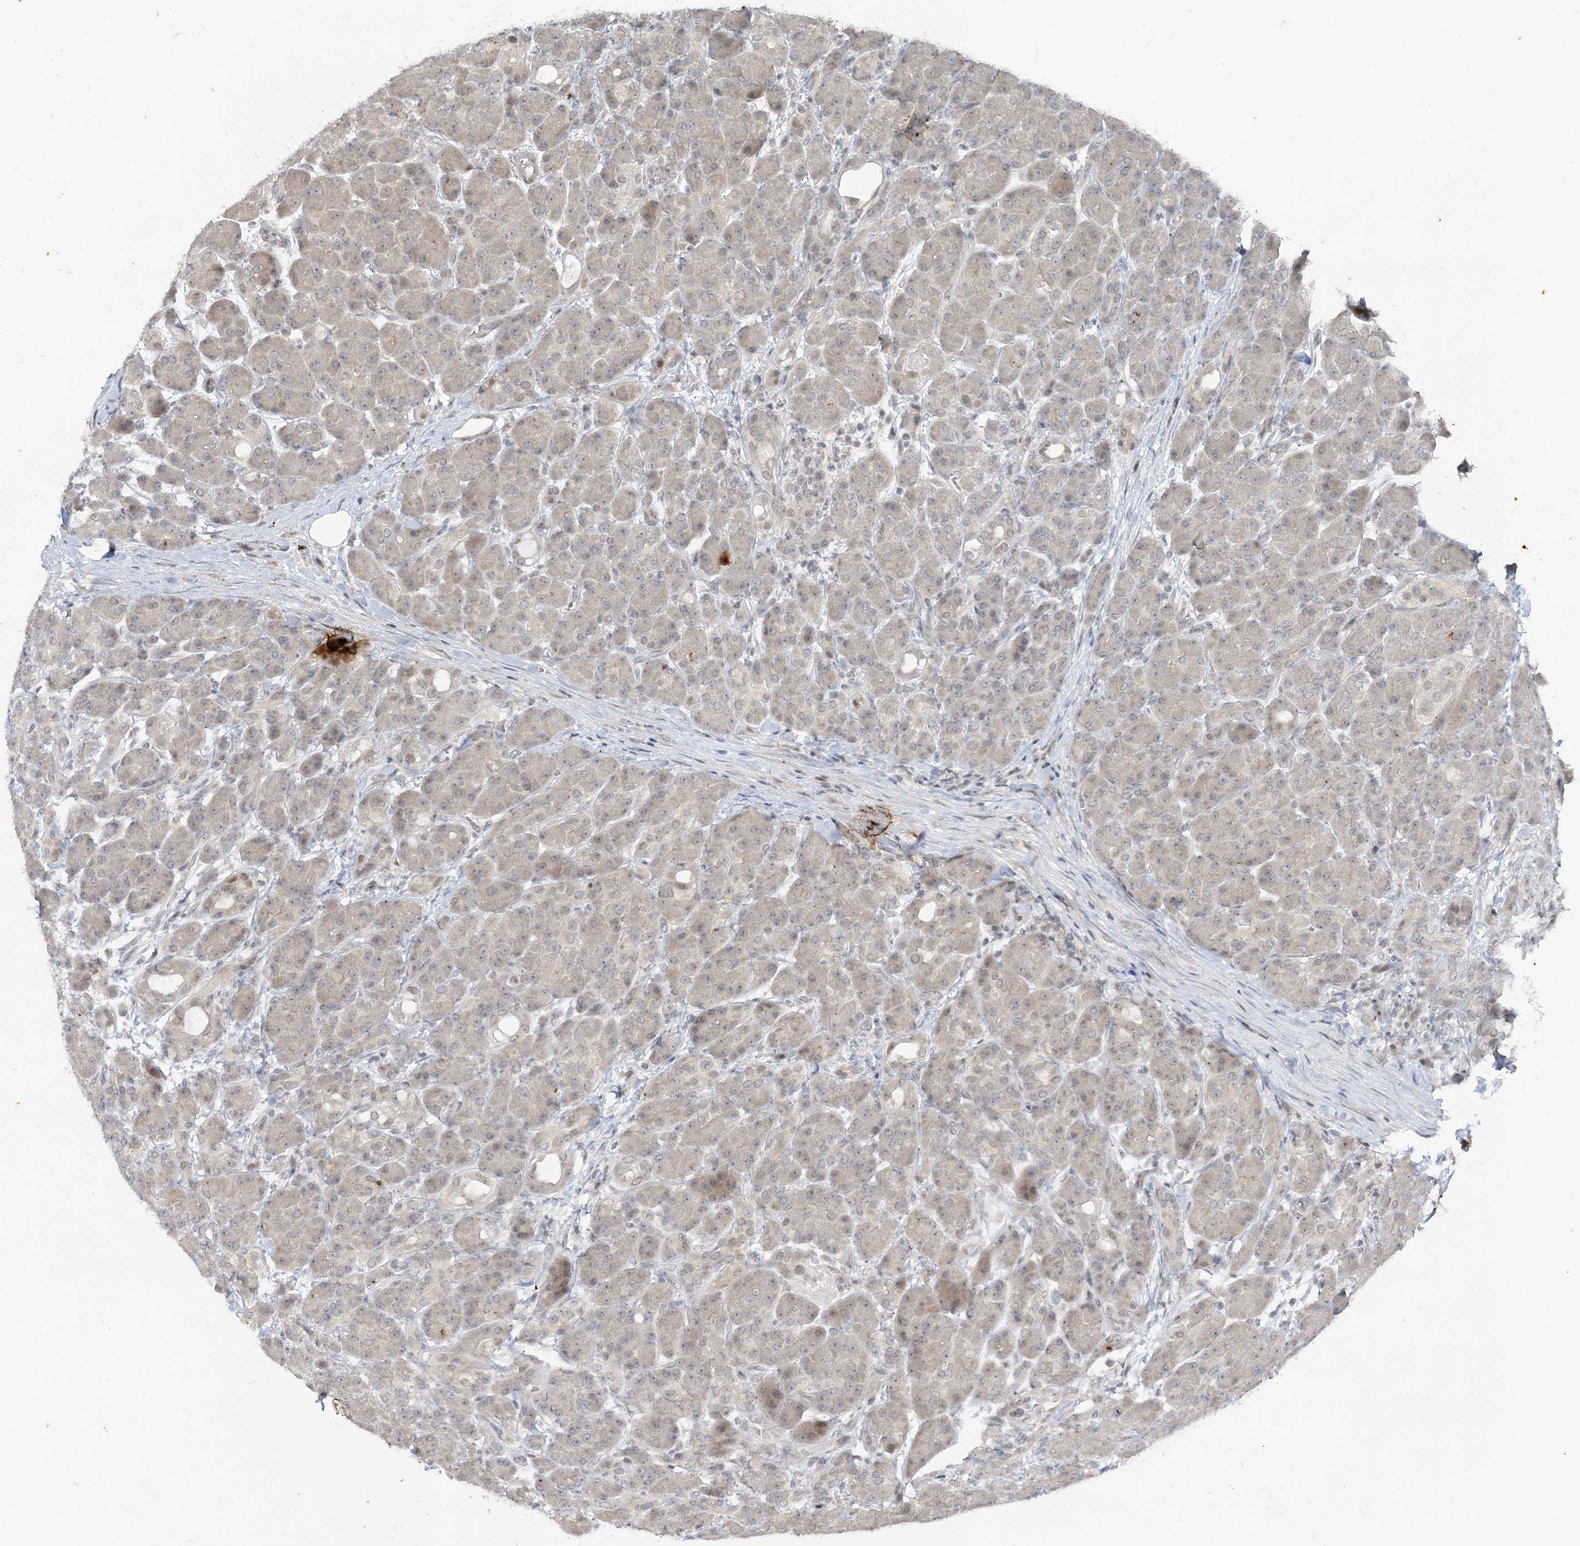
{"staining": {"intensity": "weak", "quantity": "<25%", "location": "cytoplasmic/membranous,nuclear"}, "tissue": "pancreas", "cell_type": "Exocrine glandular cells", "image_type": "normal", "snomed": [{"axis": "morphology", "description": "Normal tissue, NOS"}, {"axis": "topography", "description": "Pancreas"}], "caption": "Exocrine glandular cells show no significant protein expression in unremarkable pancreas. (DAB (3,3'-diaminobenzidine) IHC visualized using brightfield microscopy, high magnification).", "gene": "LEXM", "patient": {"sex": "male", "age": 63}}